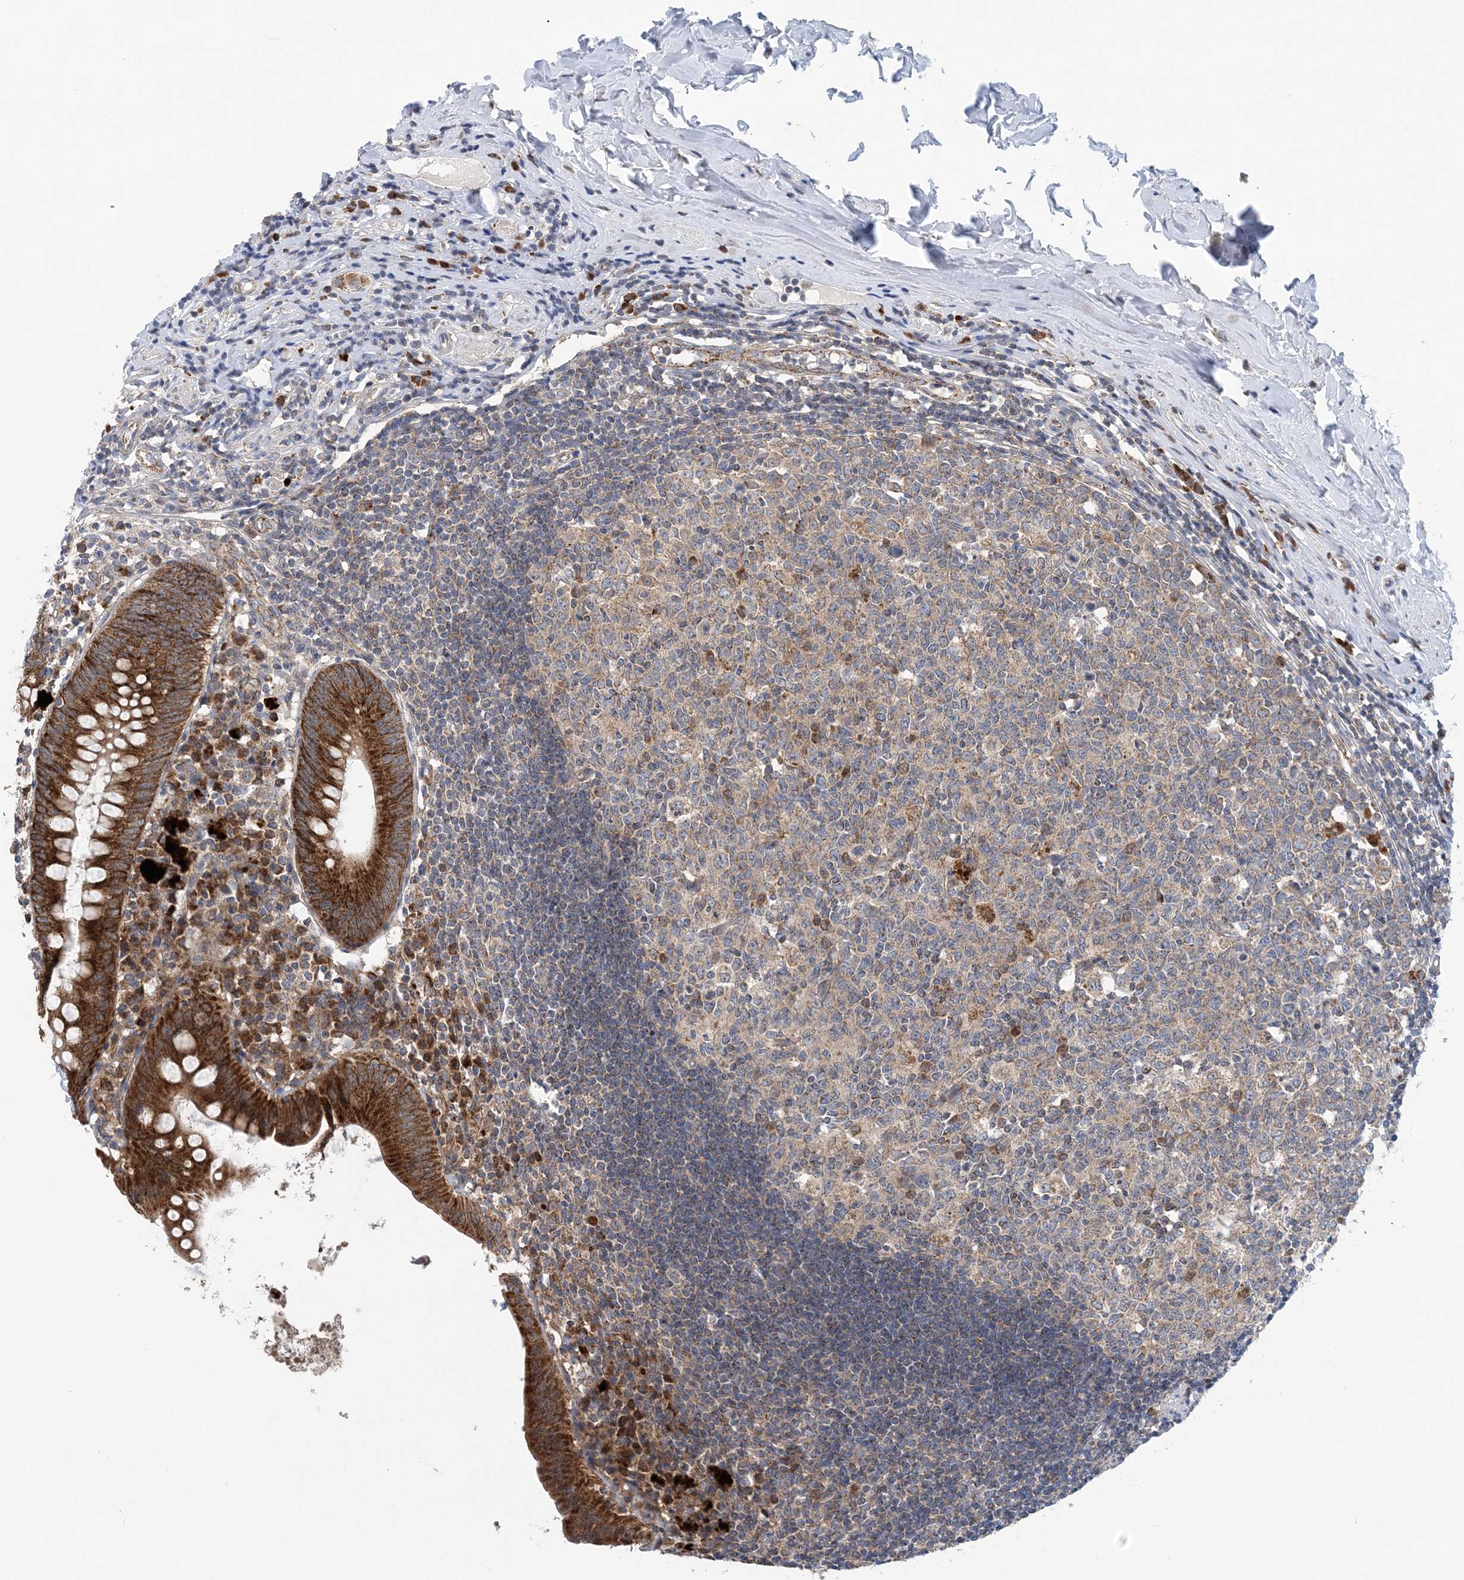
{"staining": {"intensity": "strong", "quantity": ">75%", "location": "cytoplasmic/membranous"}, "tissue": "appendix", "cell_type": "Glandular cells", "image_type": "normal", "snomed": [{"axis": "morphology", "description": "Normal tissue, NOS"}, {"axis": "topography", "description": "Appendix"}], "caption": "DAB (3,3'-diaminobenzidine) immunohistochemical staining of benign appendix reveals strong cytoplasmic/membranous protein expression in about >75% of glandular cells.", "gene": "COPE", "patient": {"sex": "female", "age": 54}}